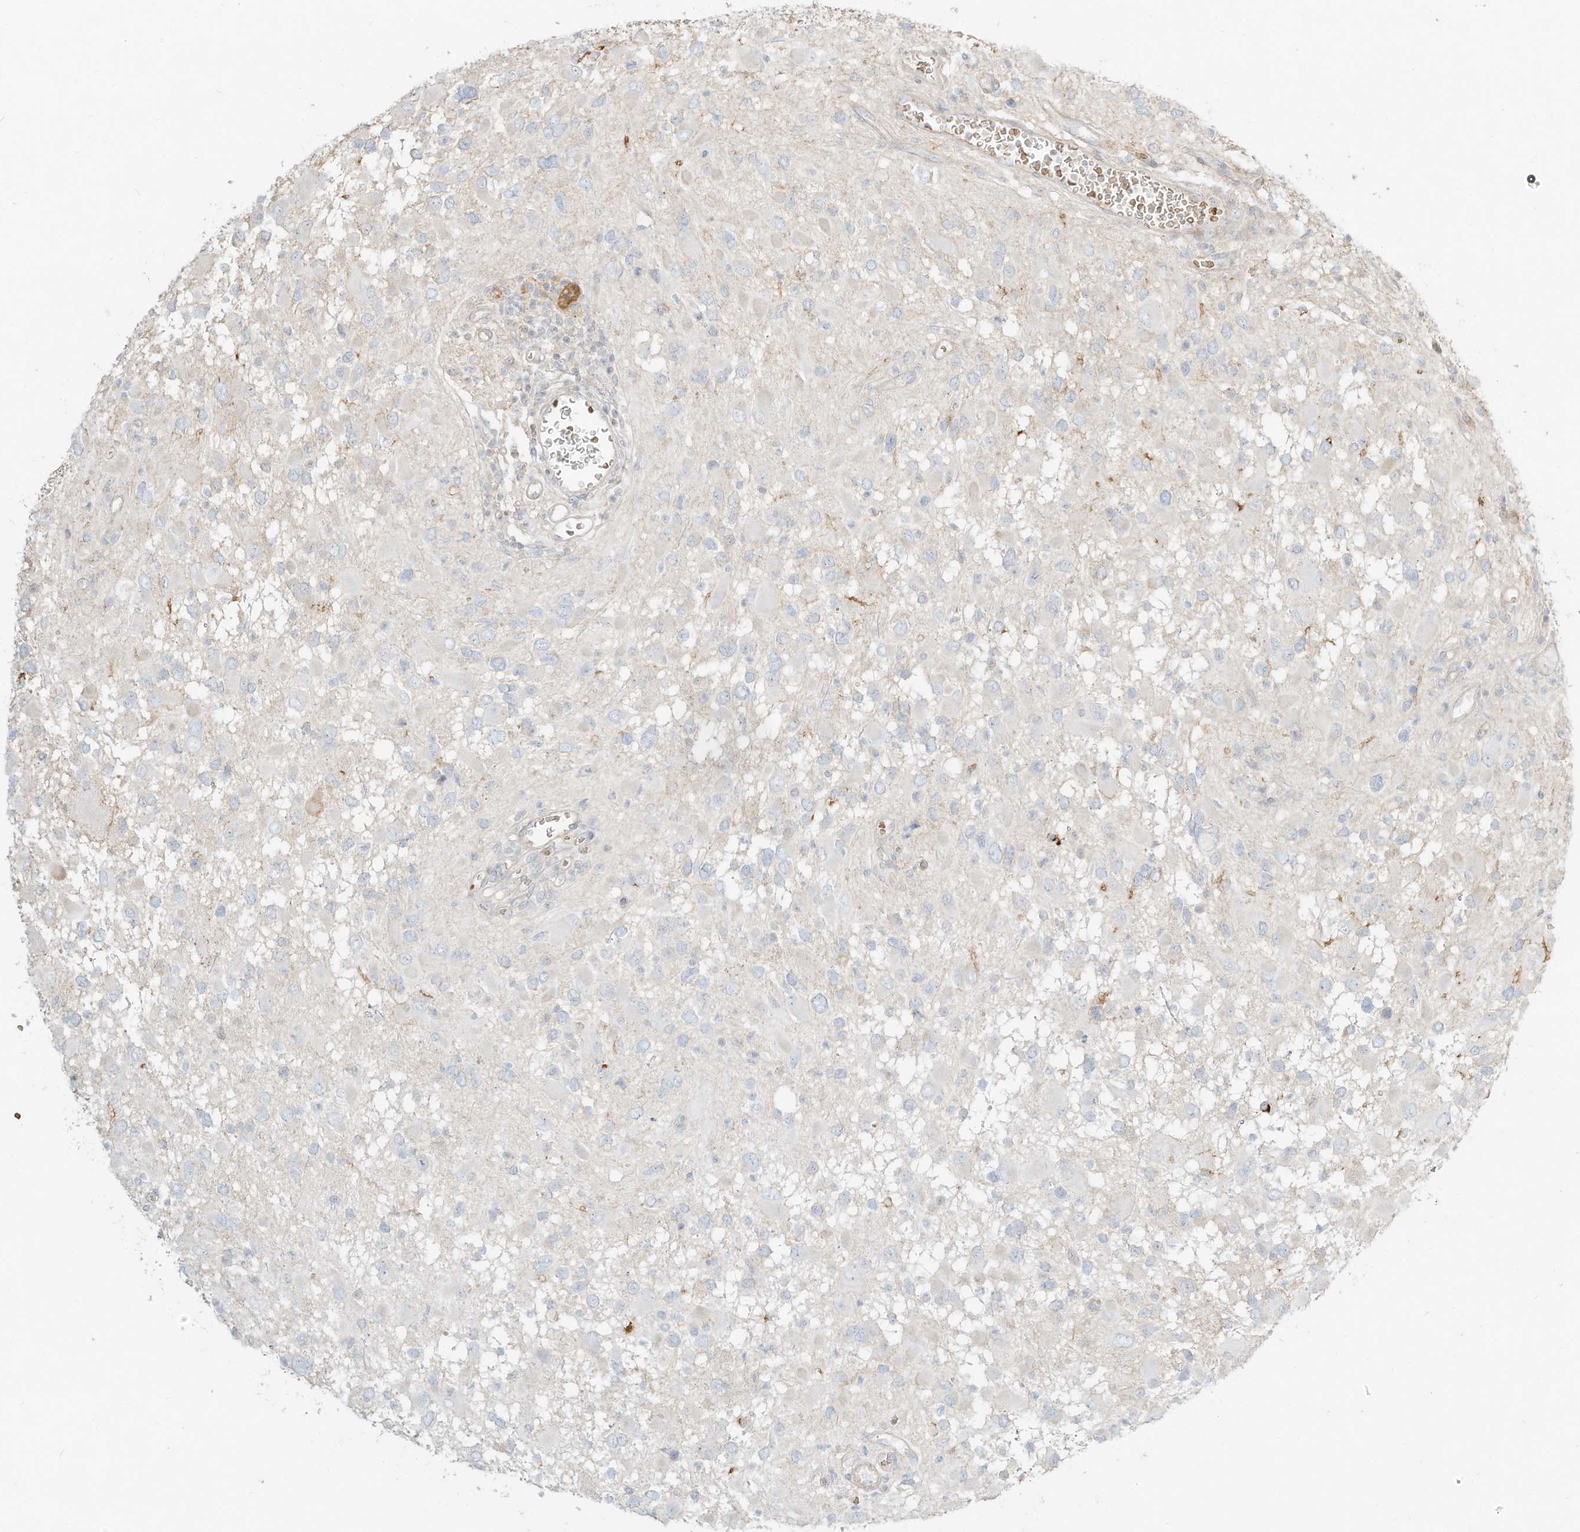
{"staining": {"intensity": "negative", "quantity": "none", "location": "none"}, "tissue": "glioma", "cell_type": "Tumor cells", "image_type": "cancer", "snomed": [{"axis": "morphology", "description": "Glioma, malignant, High grade"}, {"axis": "topography", "description": "Brain"}], "caption": "IHC image of neoplastic tissue: malignant glioma (high-grade) stained with DAB (3,3'-diaminobenzidine) displays no significant protein expression in tumor cells.", "gene": "OFD1", "patient": {"sex": "male", "age": 53}}